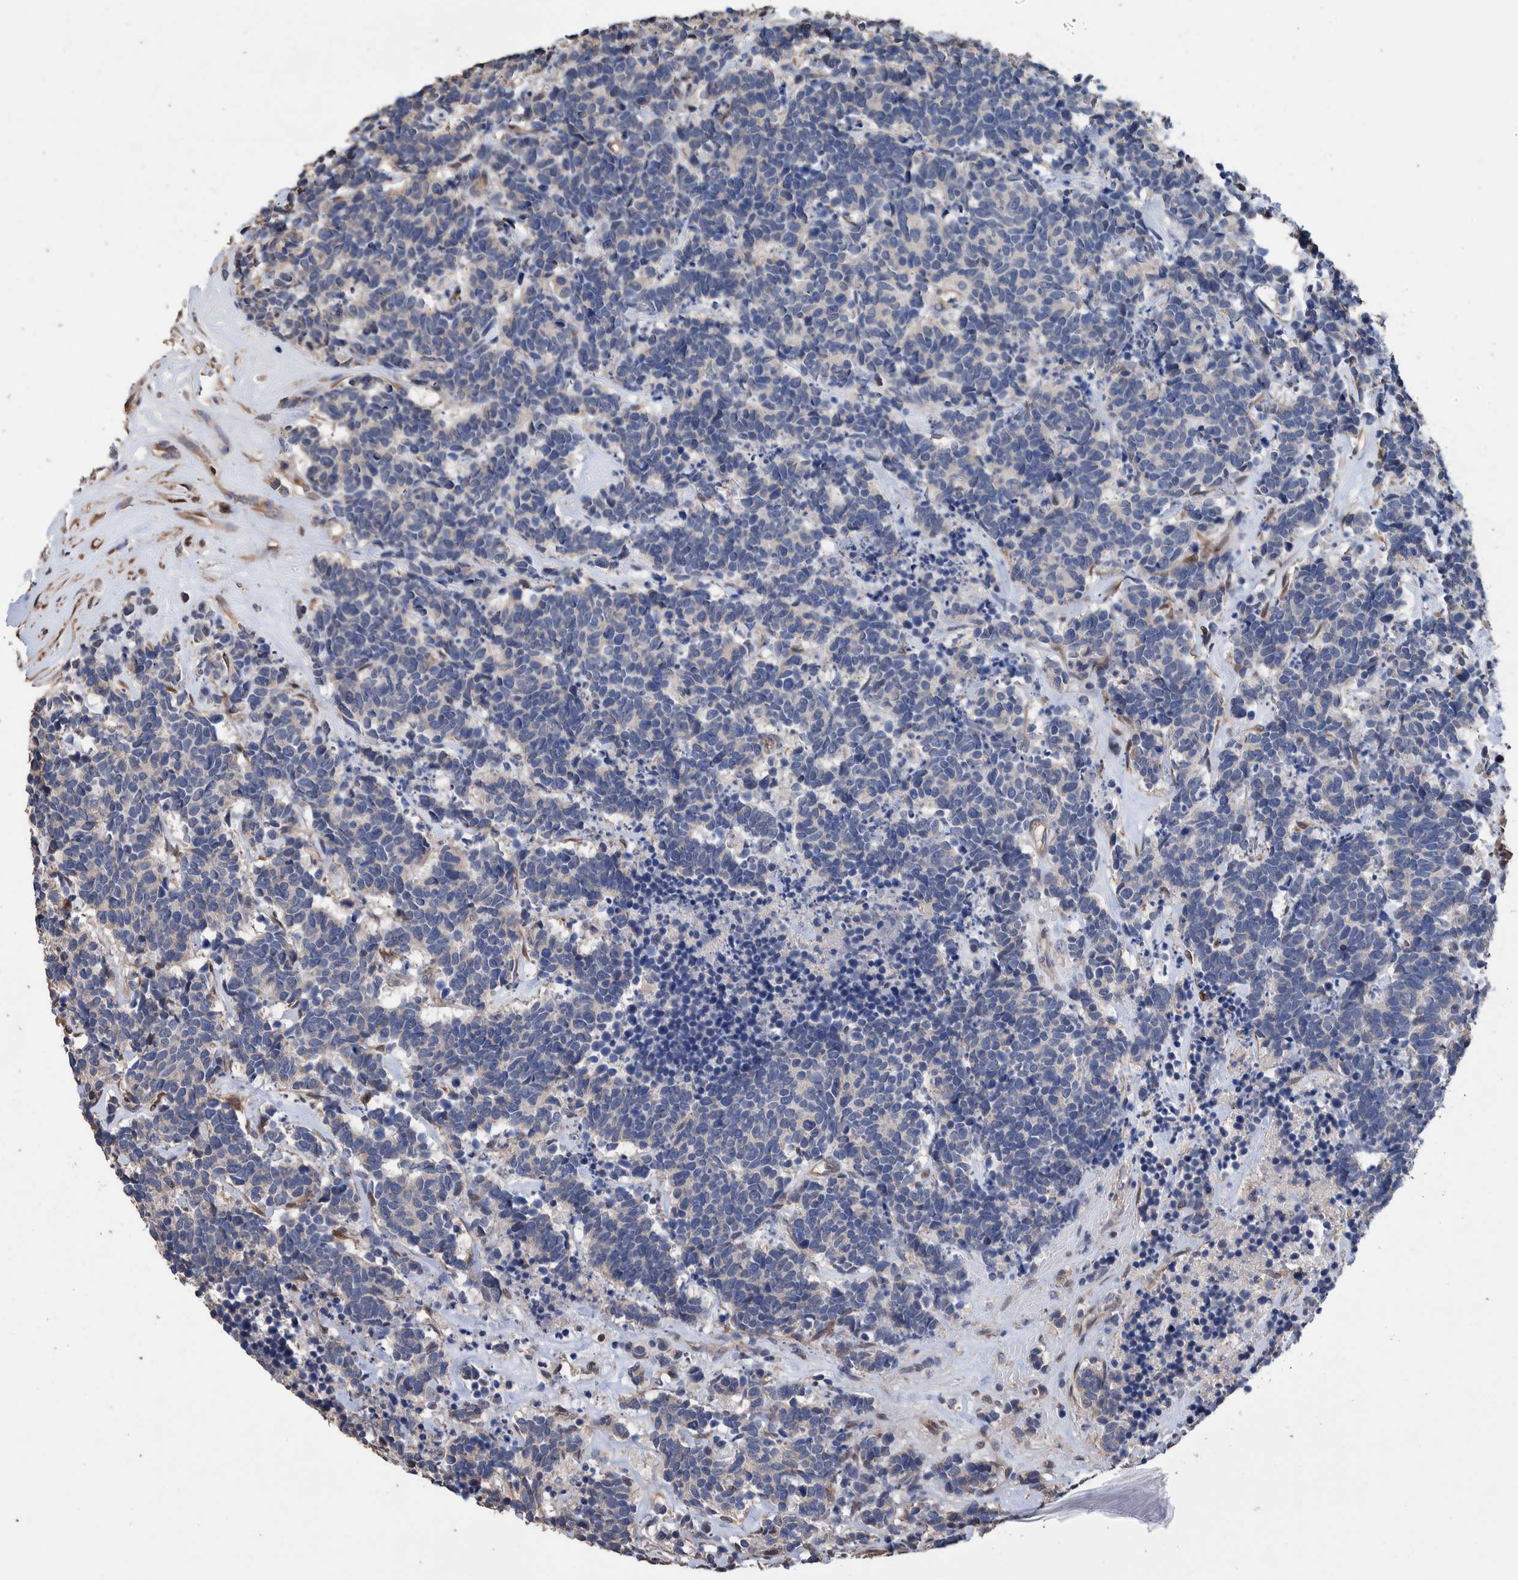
{"staining": {"intensity": "negative", "quantity": "none", "location": "none"}, "tissue": "carcinoid", "cell_type": "Tumor cells", "image_type": "cancer", "snomed": [{"axis": "morphology", "description": "Carcinoma, NOS"}, {"axis": "morphology", "description": "Carcinoid, malignant, NOS"}, {"axis": "topography", "description": "Urinary bladder"}], "caption": "The histopathology image reveals no staining of tumor cells in carcinoma.", "gene": "SLC45A4", "patient": {"sex": "male", "age": 57}}